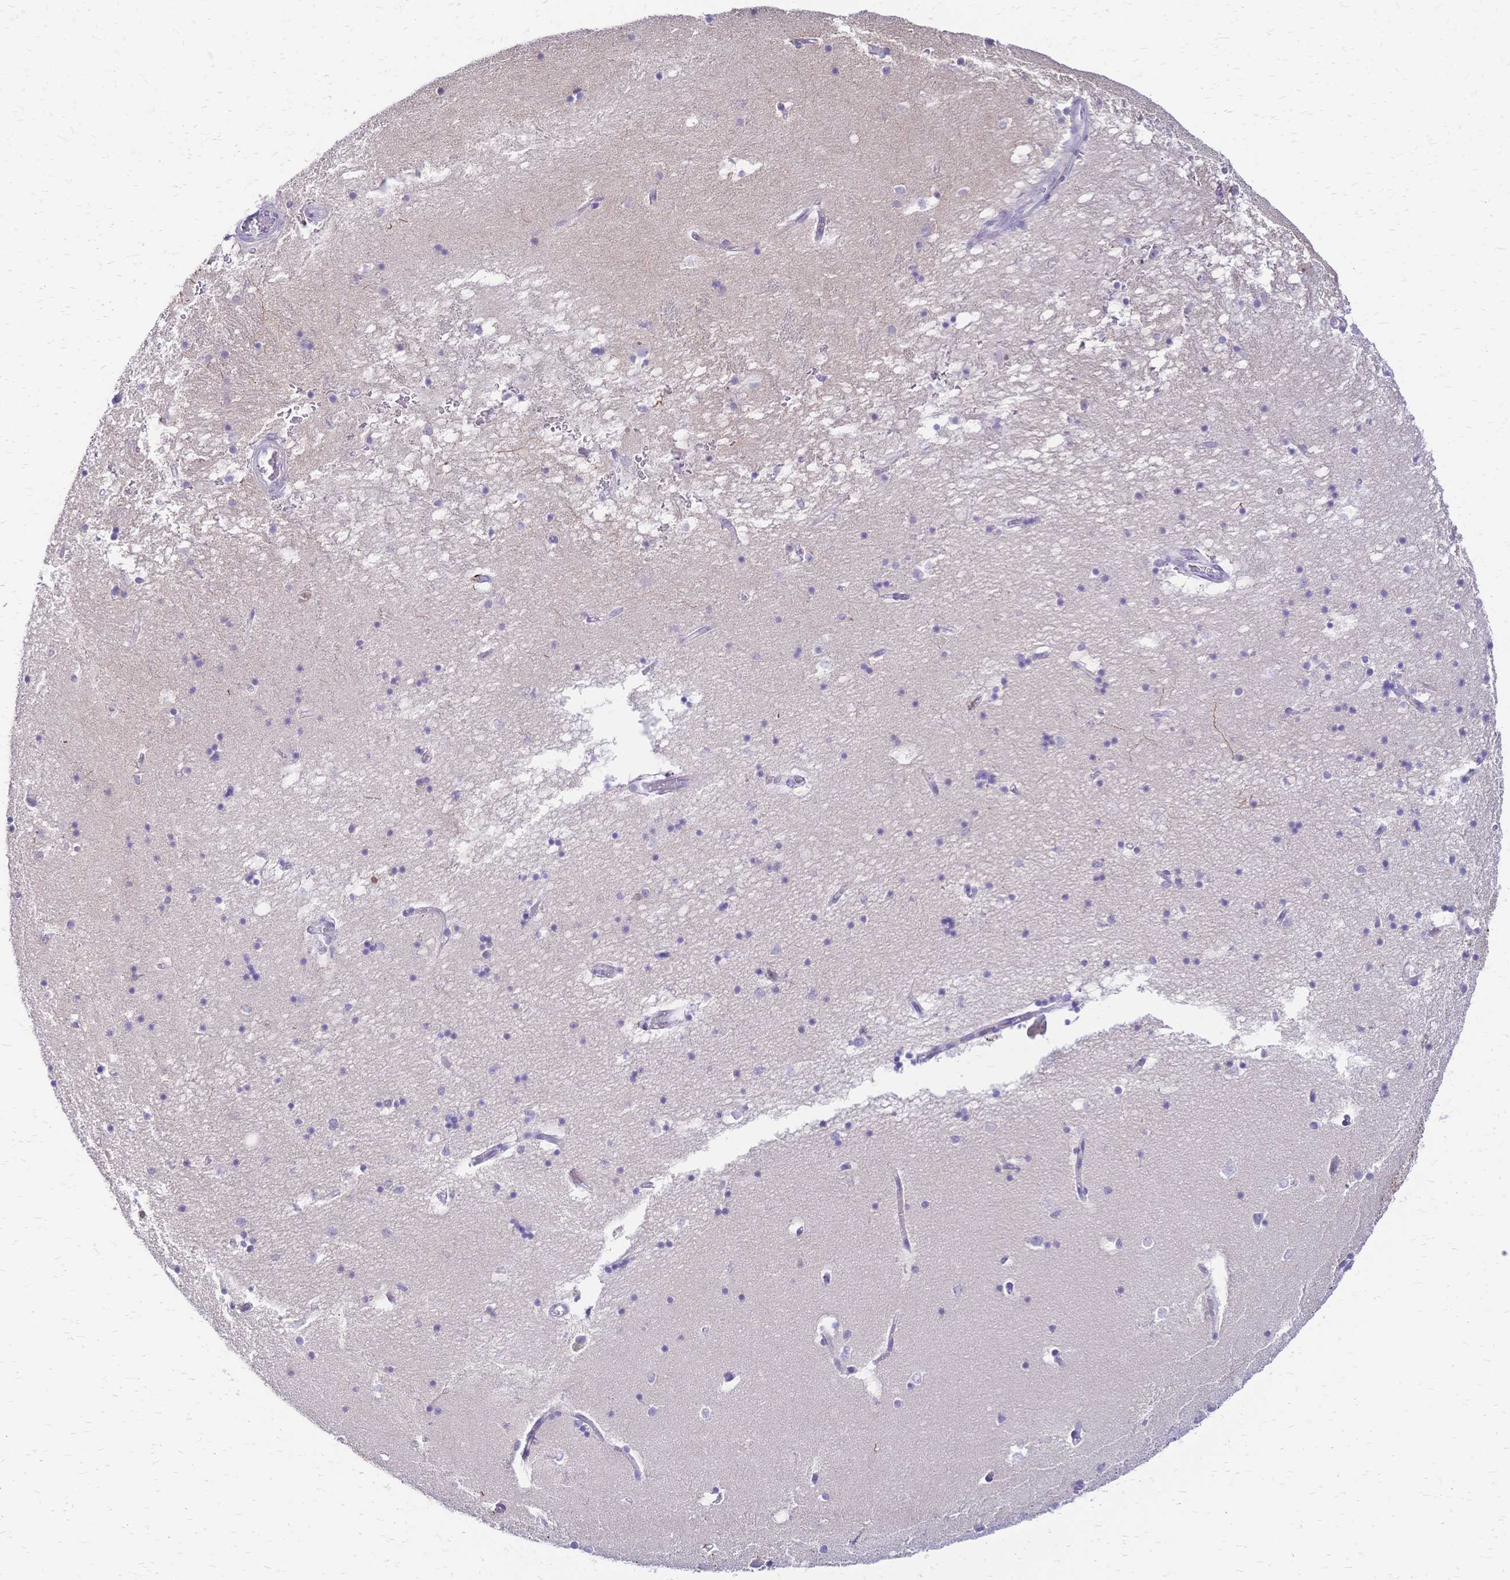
{"staining": {"intensity": "negative", "quantity": "none", "location": "none"}, "tissue": "hippocampus", "cell_type": "Glial cells", "image_type": "normal", "snomed": [{"axis": "morphology", "description": "Normal tissue, NOS"}, {"axis": "topography", "description": "Hippocampus"}], "caption": "Histopathology image shows no protein staining in glial cells of unremarkable hippocampus.", "gene": "IL2RA", "patient": {"sex": "male", "age": 58}}